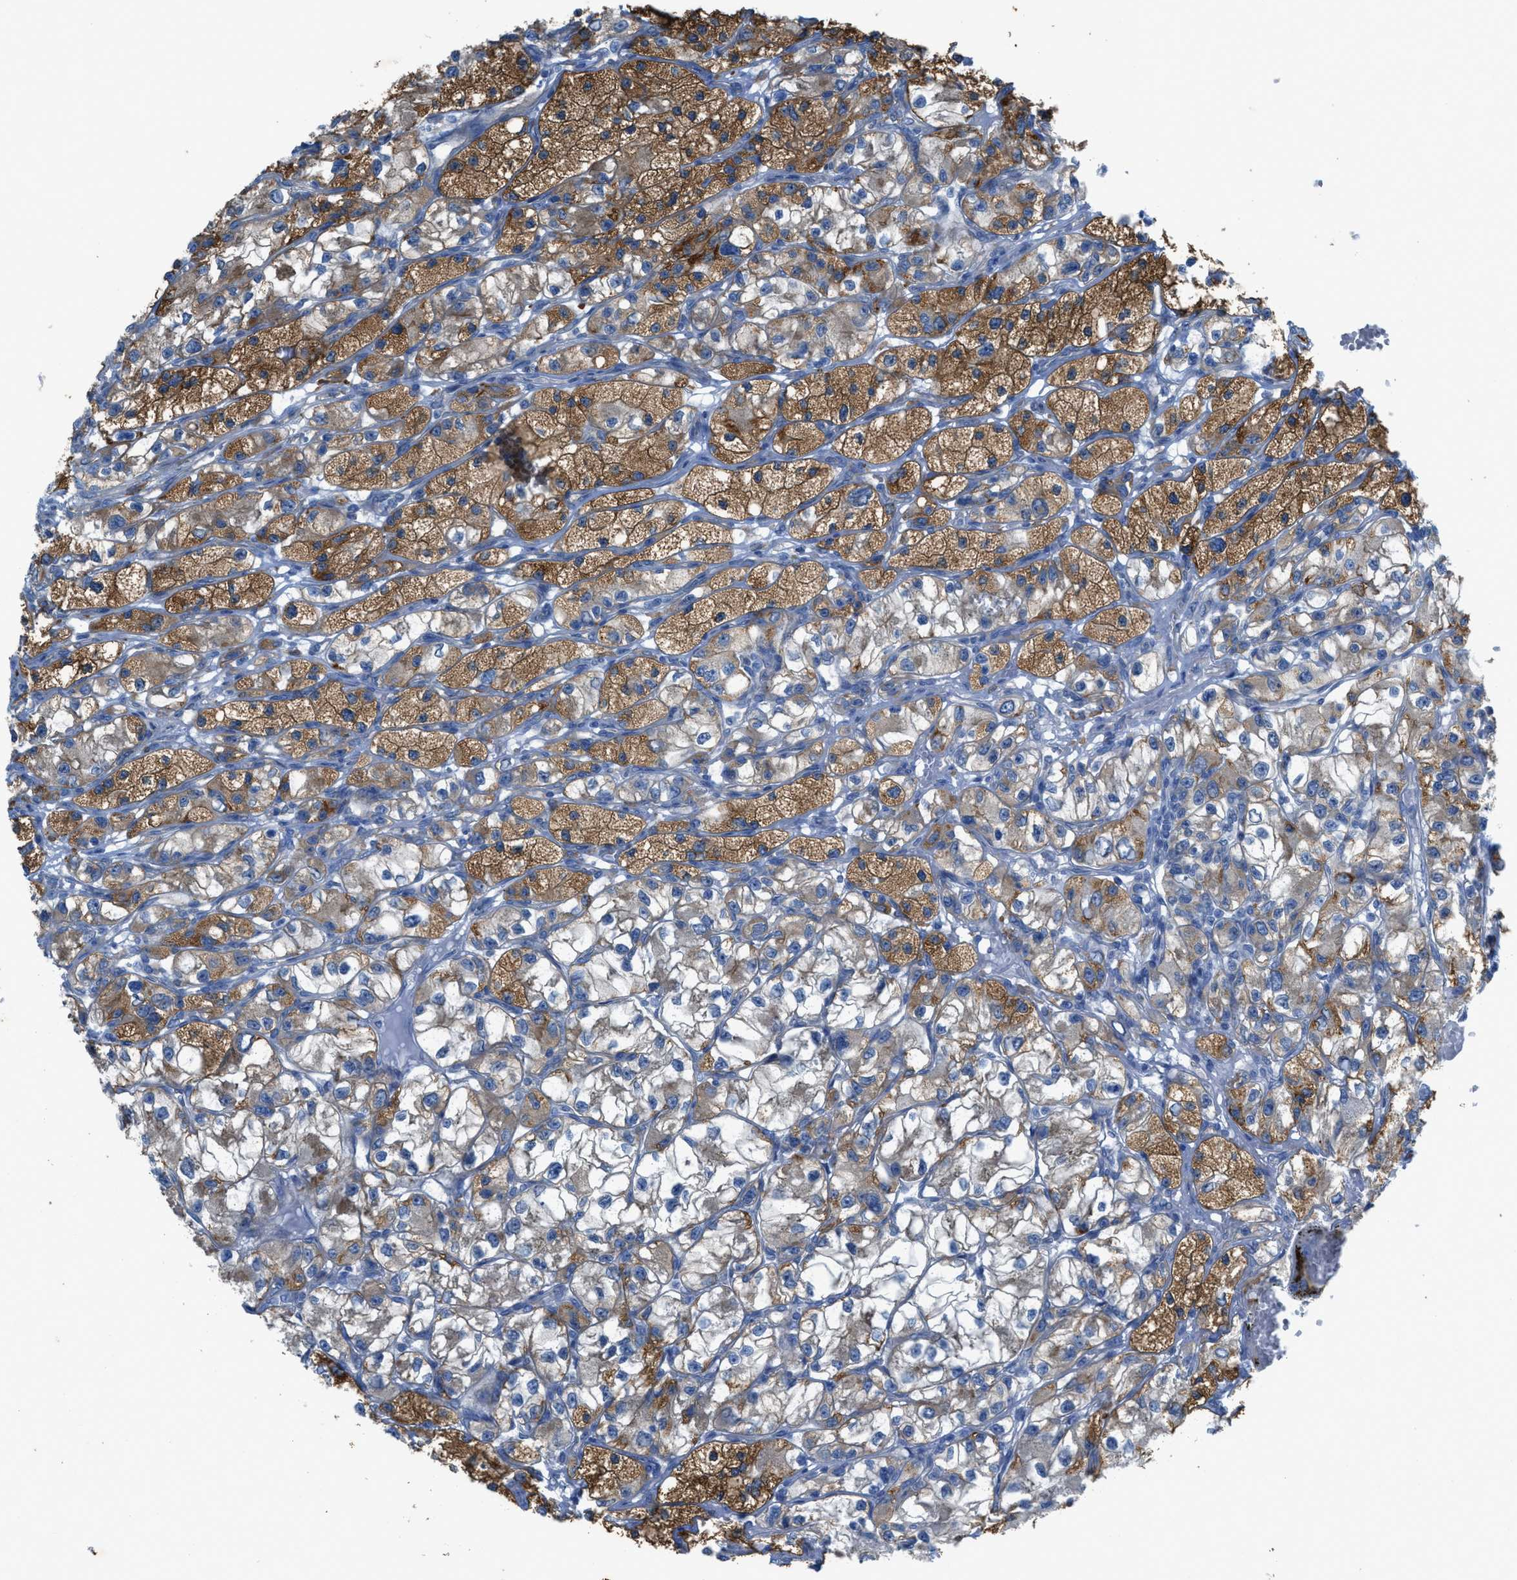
{"staining": {"intensity": "moderate", "quantity": ">75%", "location": "cytoplasmic/membranous"}, "tissue": "renal cancer", "cell_type": "Tumor cells", "image_type": "cancer", "snomed": [{"axis": "morphology", "description": "Adenocarcinoma, NOS"}, {"axis": "topography", "description": "Kidney"}], "caption": "An immunohistochemistry micrograph of neoplastic tissue is shown. Protein staining in brown labels moderate cytoplasmic/membranous positivity in renal cancer within tumor cells.", "gene": "EGFR", "patient": {"sex": "female", "age": 57}}